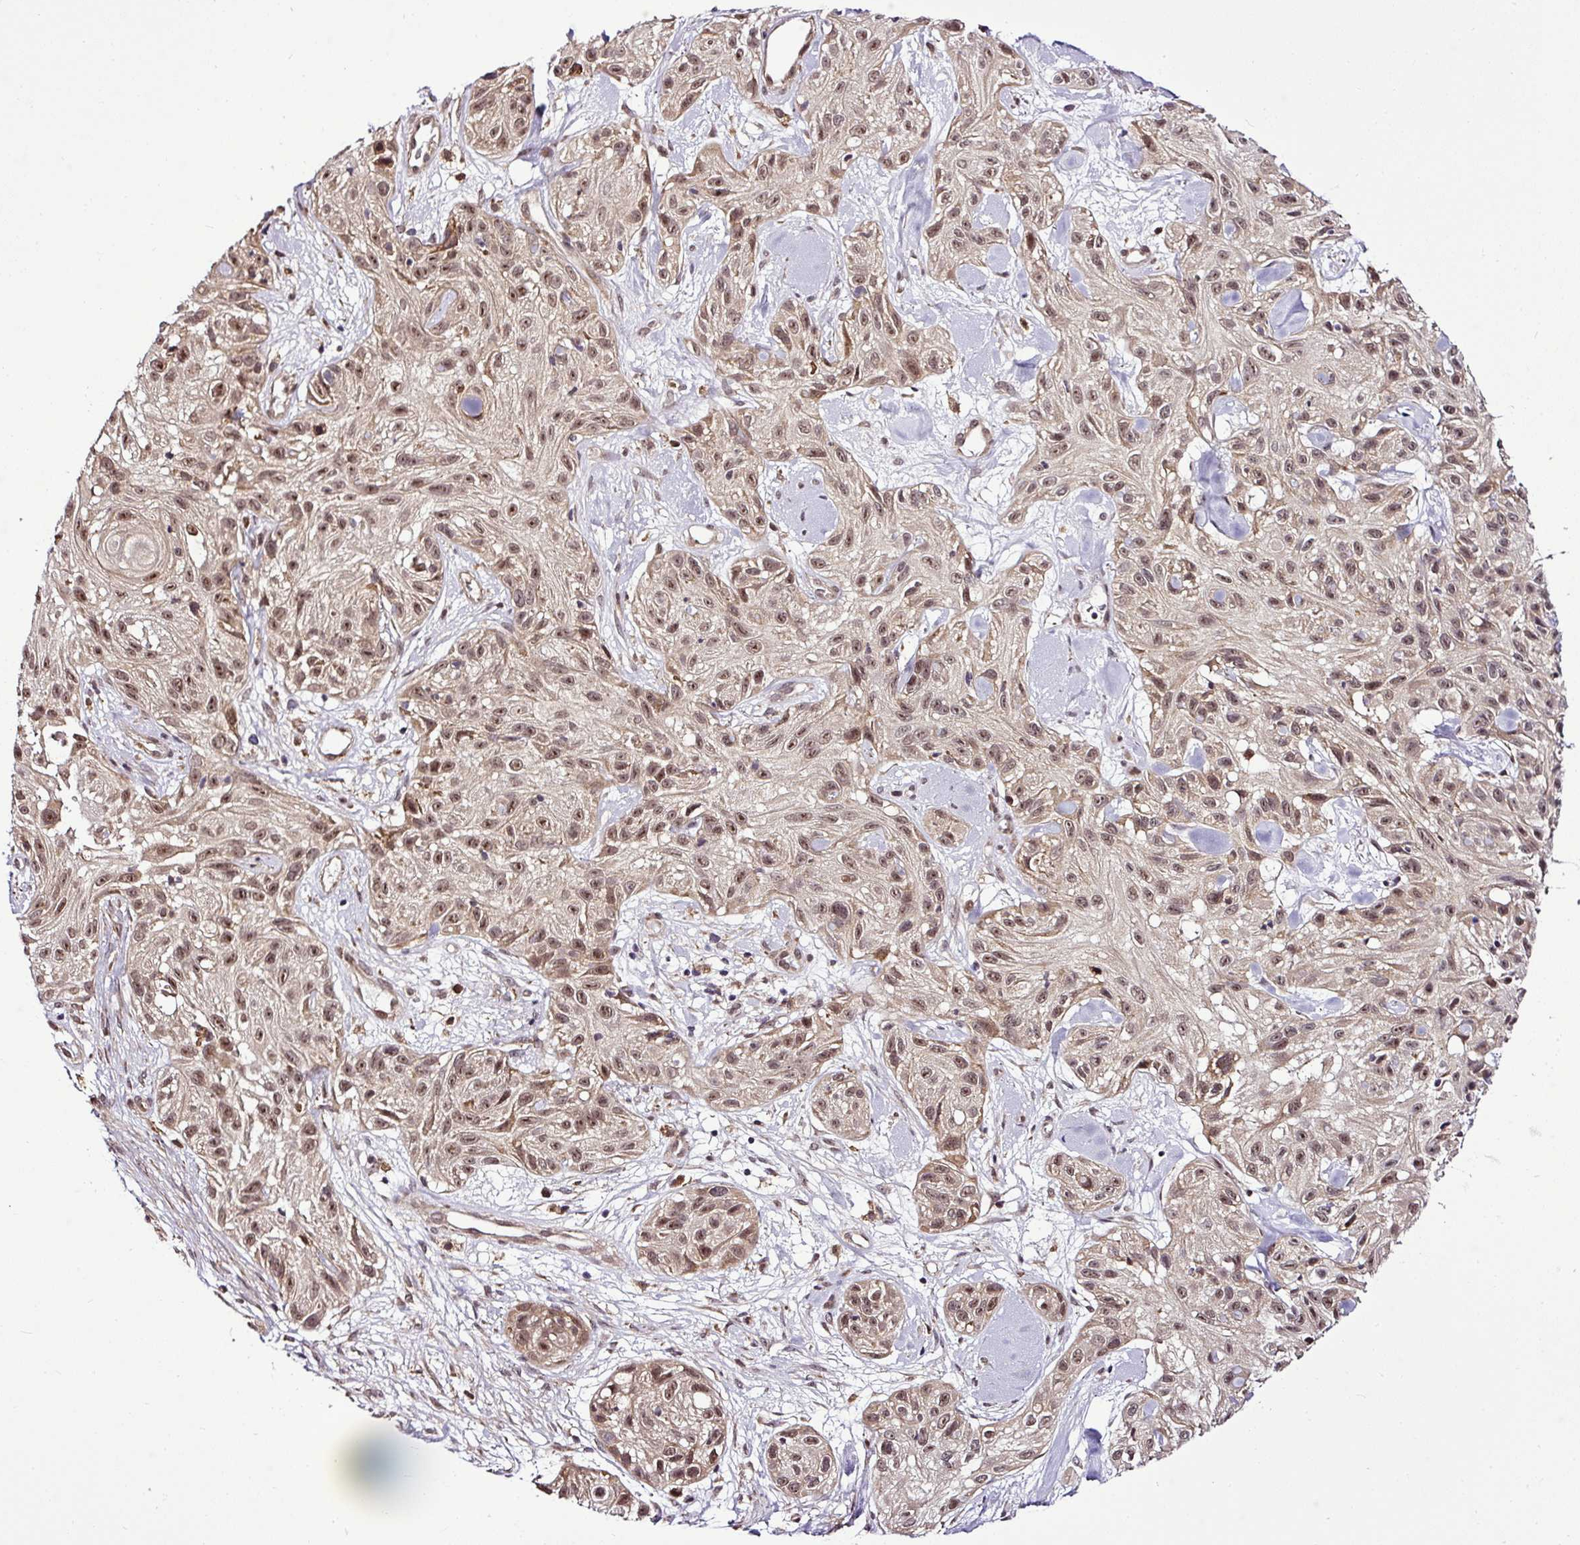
{"staining": {"intensity": "moderate", "quantity": ">75%", "location": "cytoplasmic/membranous,nuclear"}, "tissue": "skin cancer", "cell_type": "Tumor cells", "image_type": "cancer", "snomed": [{"axis": "morphology", "description": "Squamous cell carcinoma, NOS"}, {"axis": "topography", "description": "Skin"}], "caption": "Immunohistochemical staining of skin cancer (squamous cell carcinoma) exhibits medium levels of moderate cytoplasmic/membranous and nuclear protein positivity in approximately >75% of tumor cells.", "gene": "FAM153A", "patient": {"sex": "male", "age": 82}}